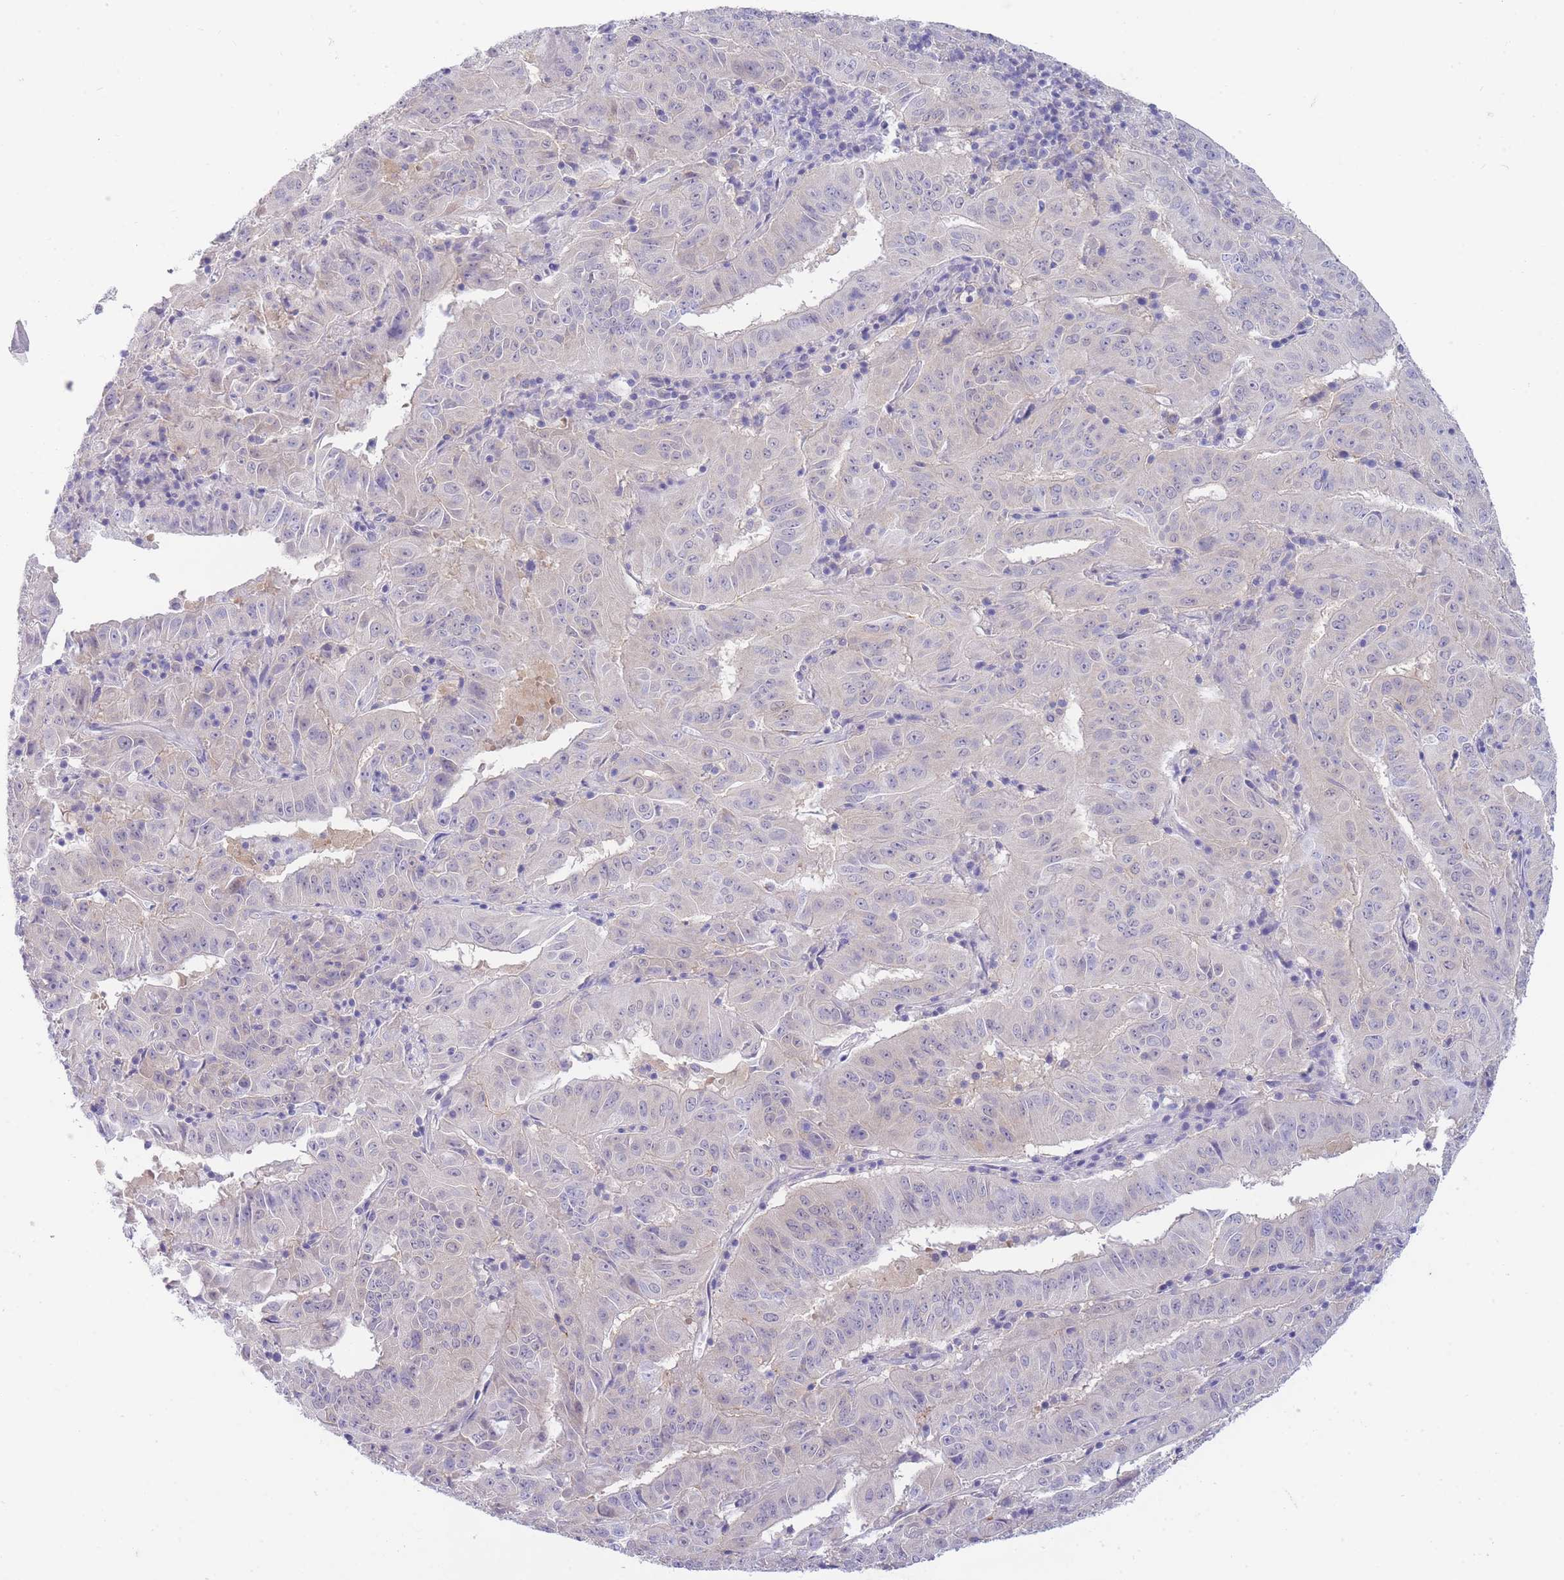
{"staining": {"intensity": "negative", "quantity": "none", "location": "none"}, "tissue": "pancreatic cancer", "cell_type": "Tumor cells", "image_type": "cancer", "snomed": [{"axis": "morphology", "description": "Adenocarcinoma, NOS"}, {"axis": "topography", "description": "Pancreas"}], "caption": "Immunohistochemistry image of human pancreatic cancer stained for a protein (brown), which shows no staining in tumor cells.", "gene": "SUGT1", "patient": {"sex": "male", "age": 63}}